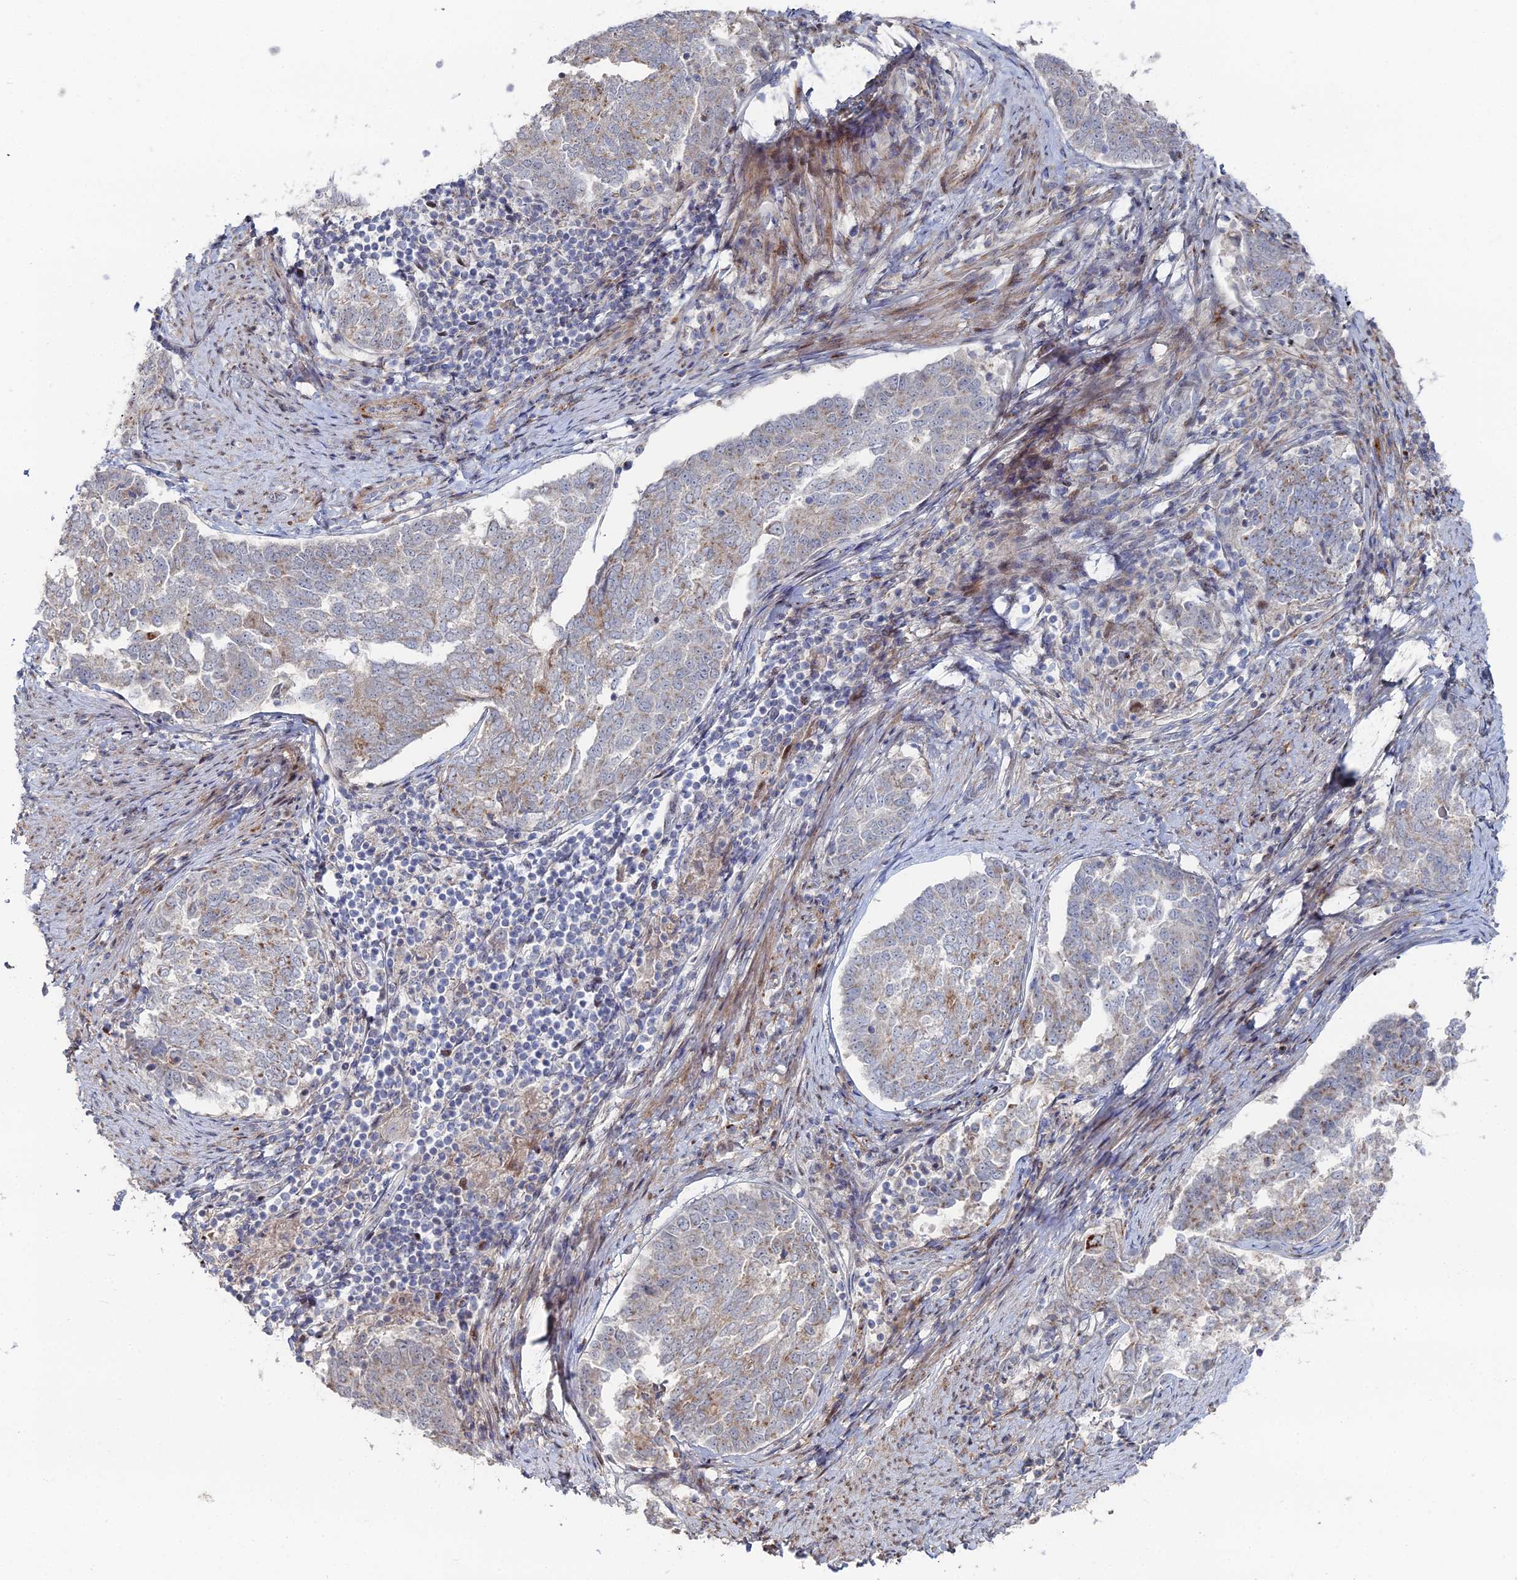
{"staining": {"intensity": "weak", "quantity": "<25%", "location": "cytoplasmic/membranous"}, "tissue": "endometrial cancer", "cell_type": "Tumor cells", "image_type": "cancer", "snomed": [{"axis": "morphology", "description": "Adenocarcinoma, NOS"}, {"axis": "topography", "description": "Endometrium"}], "caption": "Histopathology image shows no protein staining in tumor cells of endometrial cancer tissue.", "gene": "SGMS1", "patient": {"sex": "female", "age": 80}}